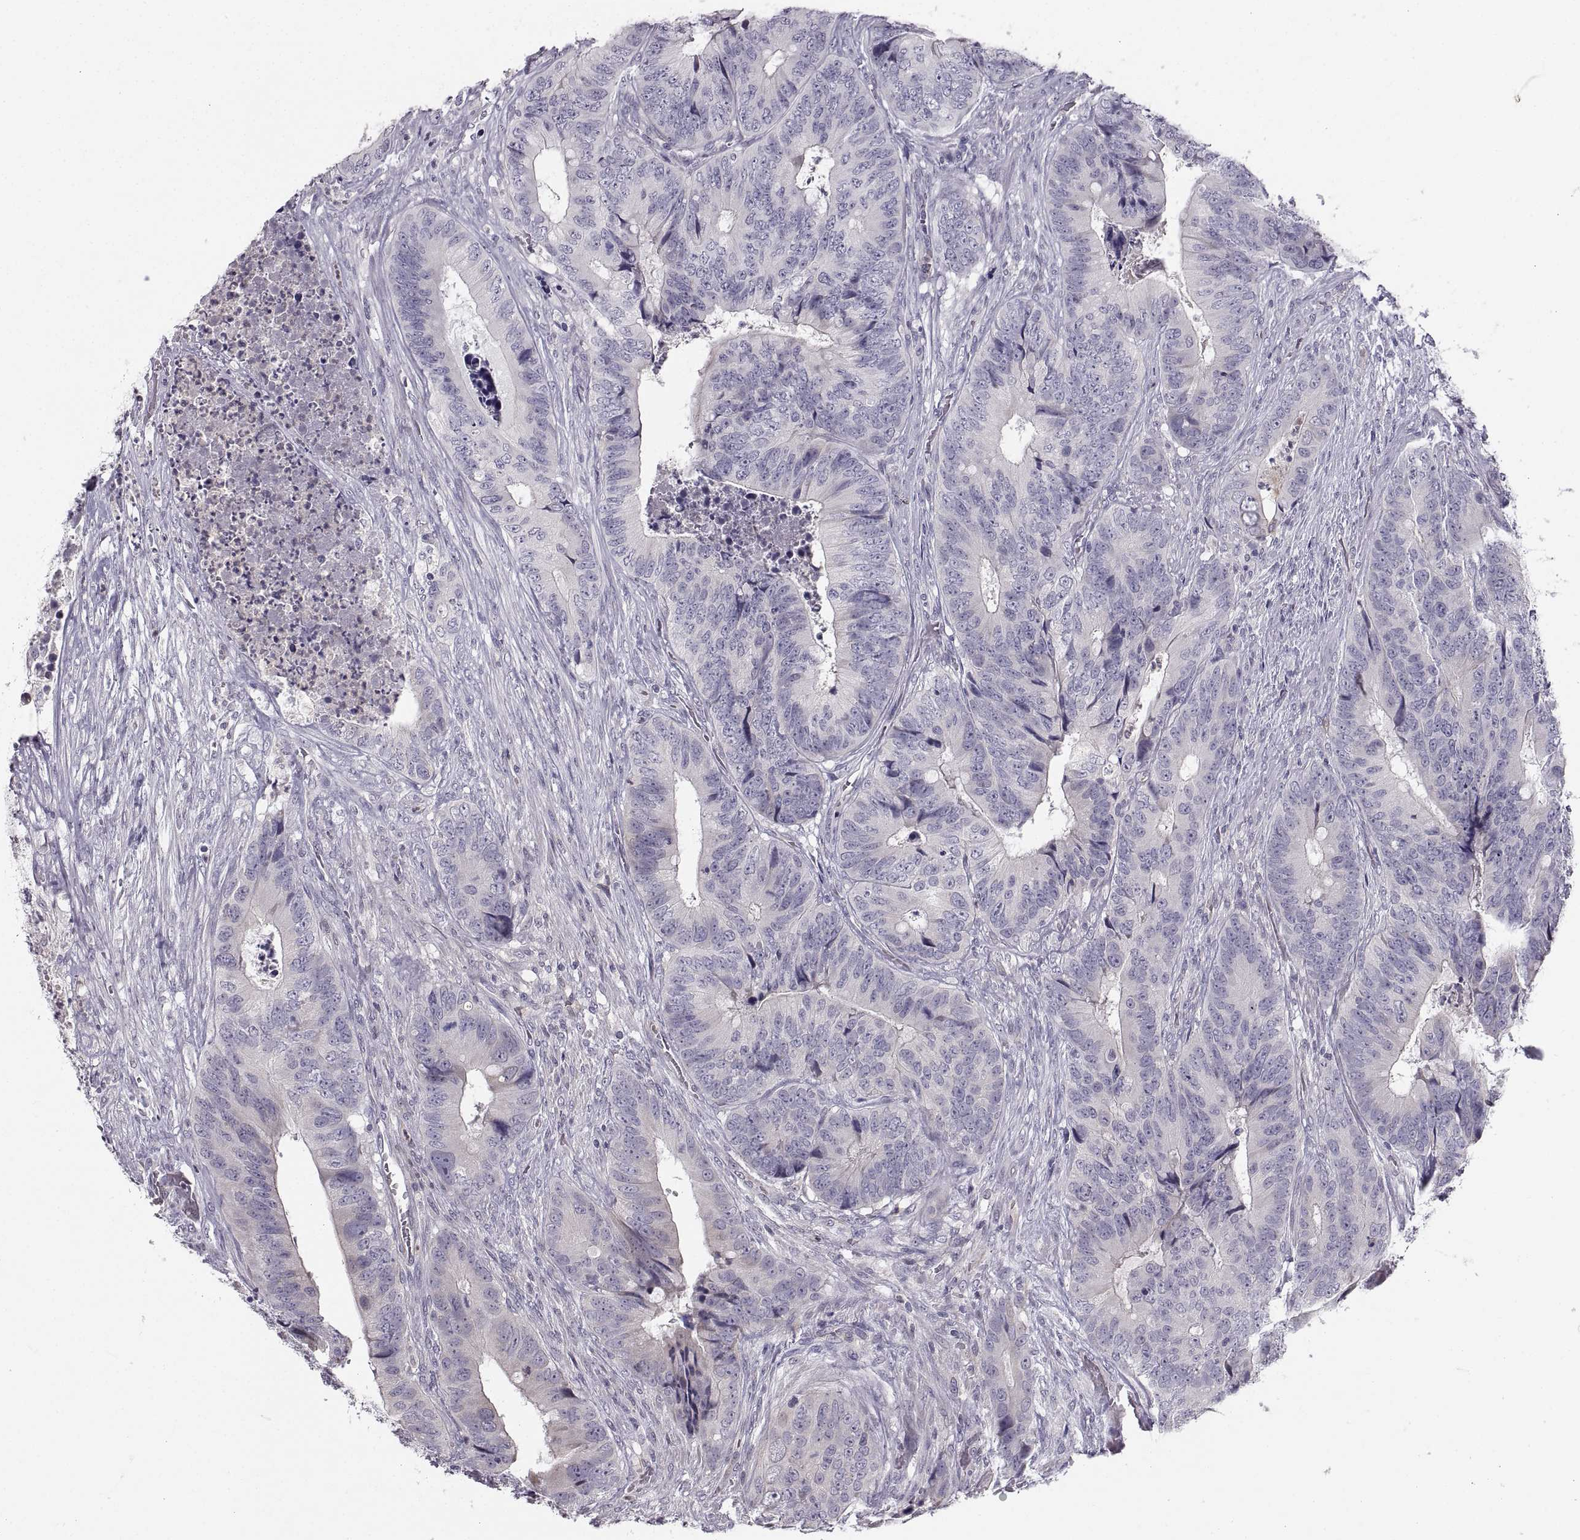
{"staining": {"intensity": "negative", "quantity": "none", "location": "none"}, "tissue": "colorectal cancer", "cell_type": "Tumor cells", "image_type": "cancer", "snomed": [{"axis": "morphology", "description": "Adenocarcinoma, NOS"}, {"axis": "topography", "description": "Colon"}], "caption": "Tumor cells show no significant positivity in colorectal adenocarcinoma. The staining is performed using DAB (3,3'-diaminobenzidine) brown chromogen with nuclei counter-stained in using hematoxylin.", "gene": "ZNF185", "patient": {"sex": "male", "age": 84}}